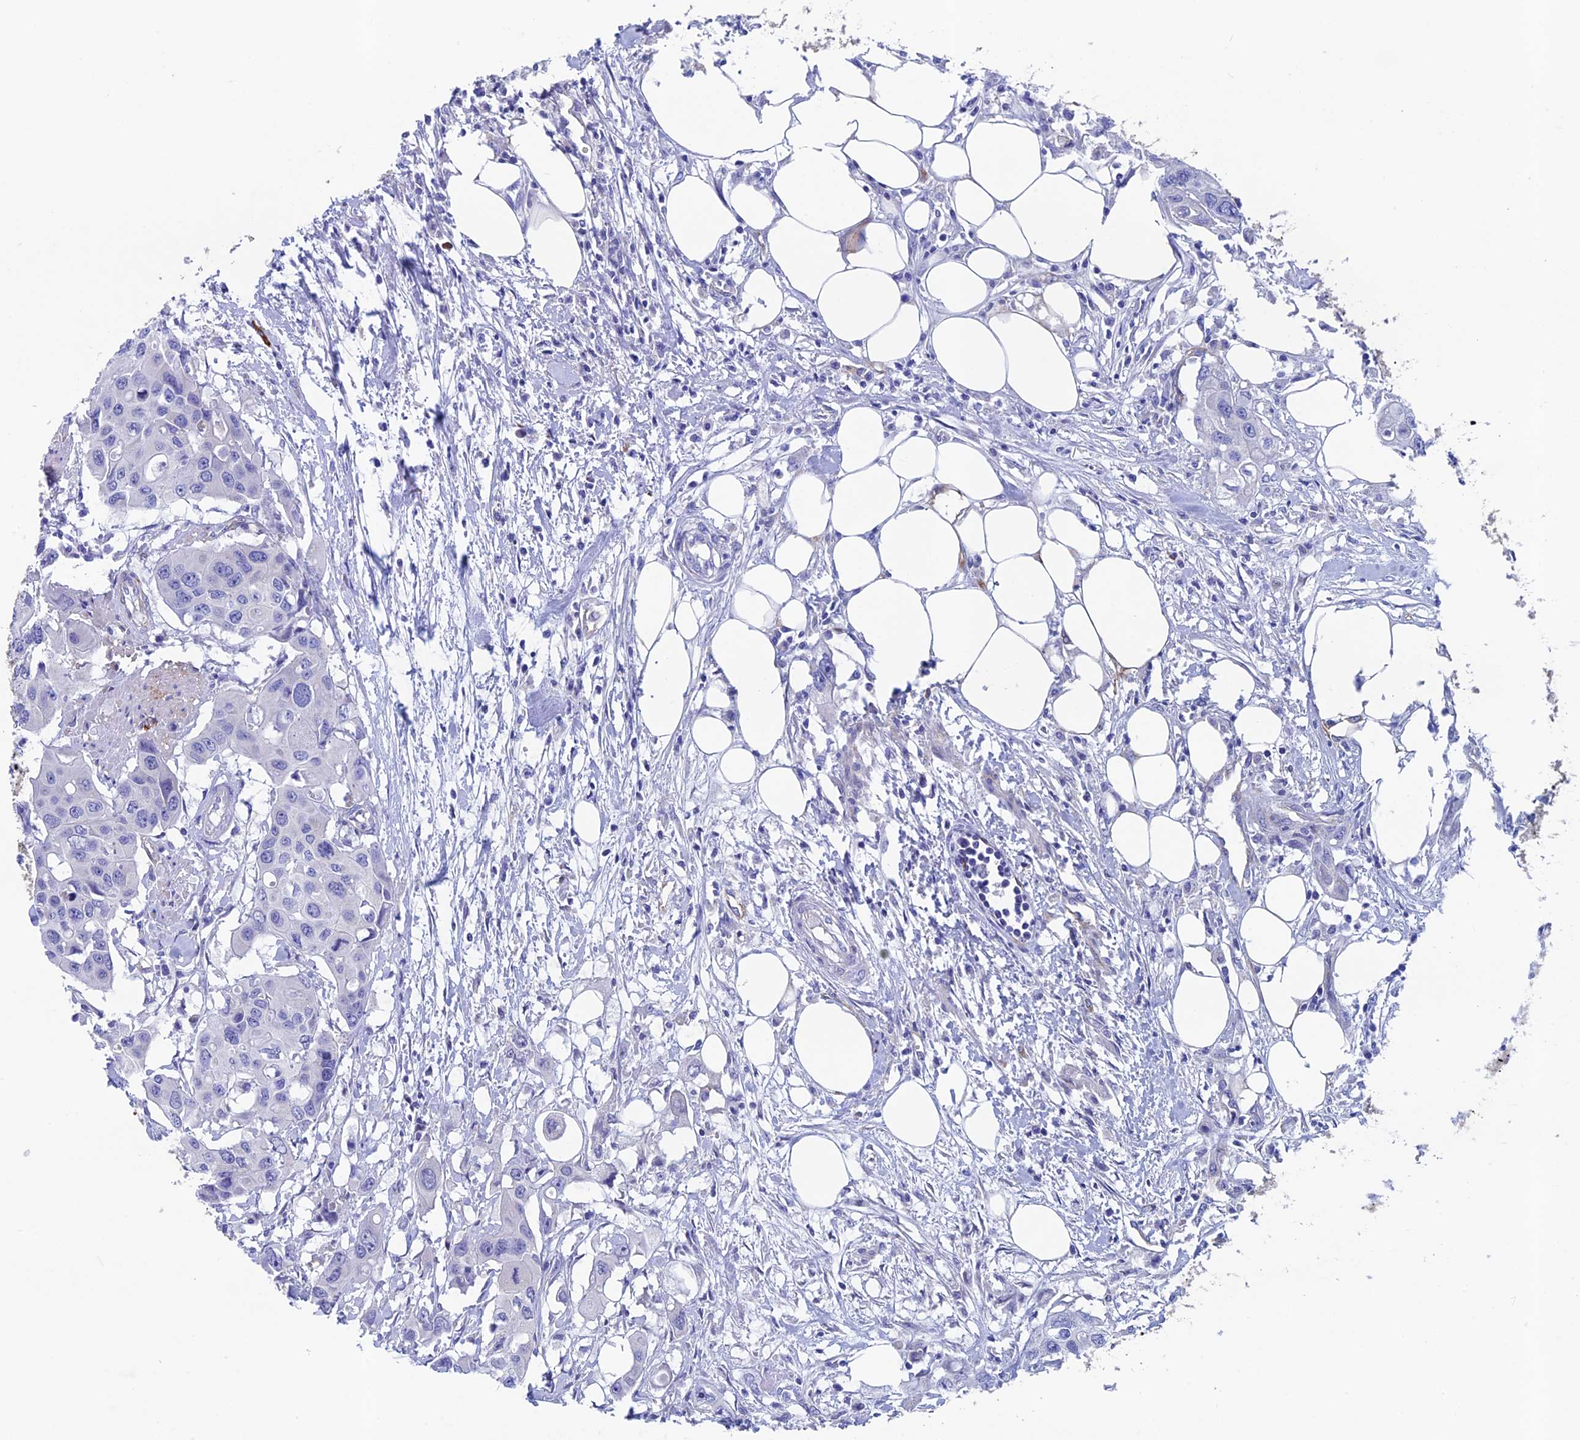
{"staining": {"intensity": "negative", "quantity": "none", "location": "none"}, "tissue": "colorectal cancer", "cell_type": "Tumor cells", "image_type": "cancer", "snomed": [{"axis": "morphology", "description": "Adenocarcinoma, NOS"}, {"axis": "topography", "description": "Colon"}], "caption": "Photomicrograph shows no protein staining in tumor cells of colorectal cancer tissue. Brightfield microscopy of immunohistochemistry (IHC) stained with DAB (3,3'-diaminobenzidine) (brown) and hematoxylin (blue), captured at high magnification.", "gene": "INSYN1", "patient": {"sex": "male", "age": 77}}